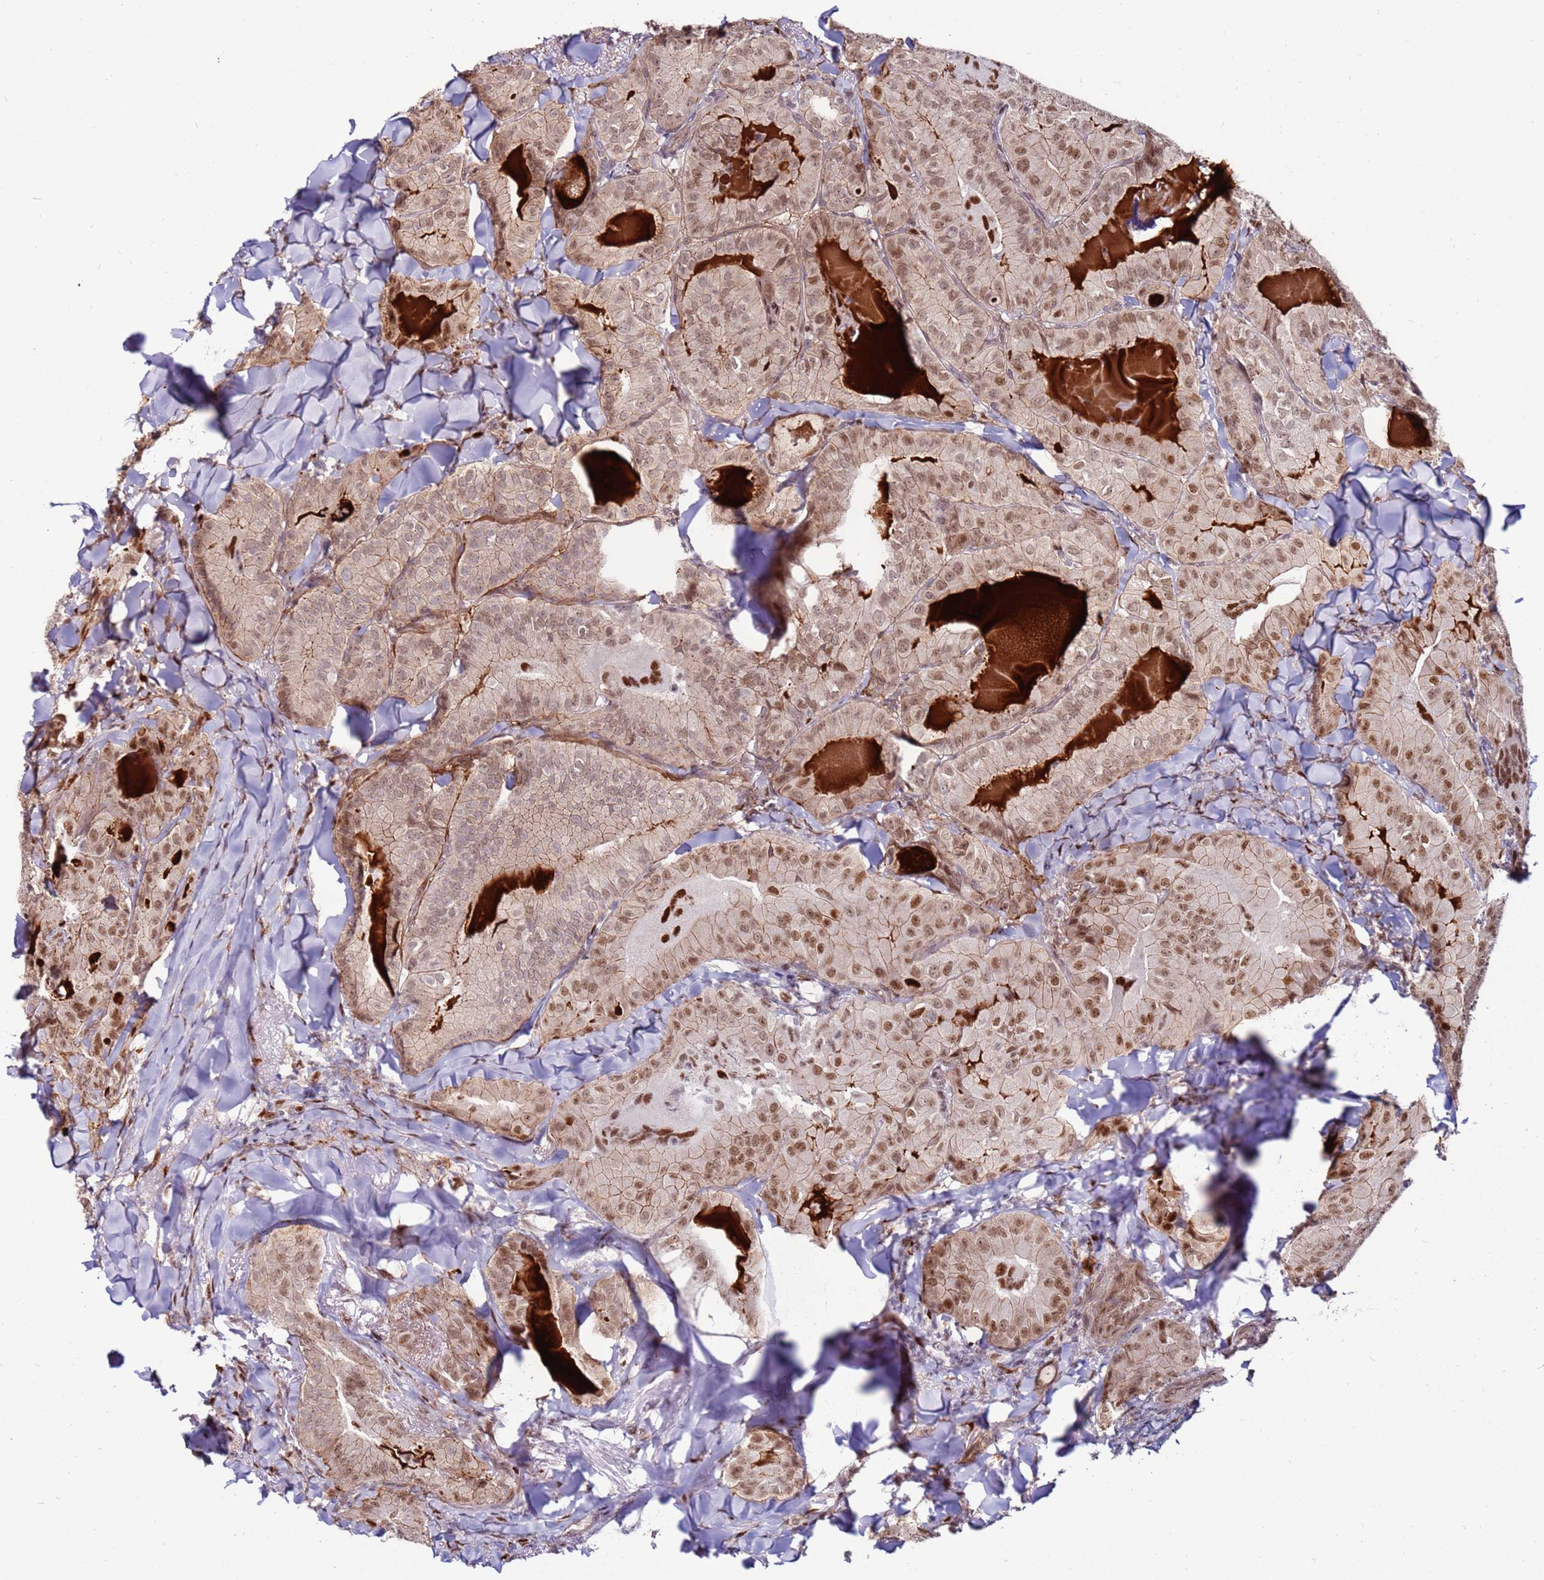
{"staining": {"intensity": "moderate", "quantity": ">75%", "location": "cytoplasmic/membranous,nuclear"}, "tissue": "thyroid cancer", "cell_type": "Tumor cells", "image_type": "cancer", "snomed": [{"axis": "morphology", "description": "Papillary adenocarcinoma, NOS"}, {"axis": "topography", "description": "Thyroid gland"}], "caption": "This micrograph shows thyroid cancer stained with immunohistochemistry to label a protein in brown. The cytoplasmic/membranous and nuclear of tumor cells show moderate positivity for the protein. Nuclei are counter-stained blue.", "gene": "KPNA4", "patient": {"sex": "female", "age": 68}}